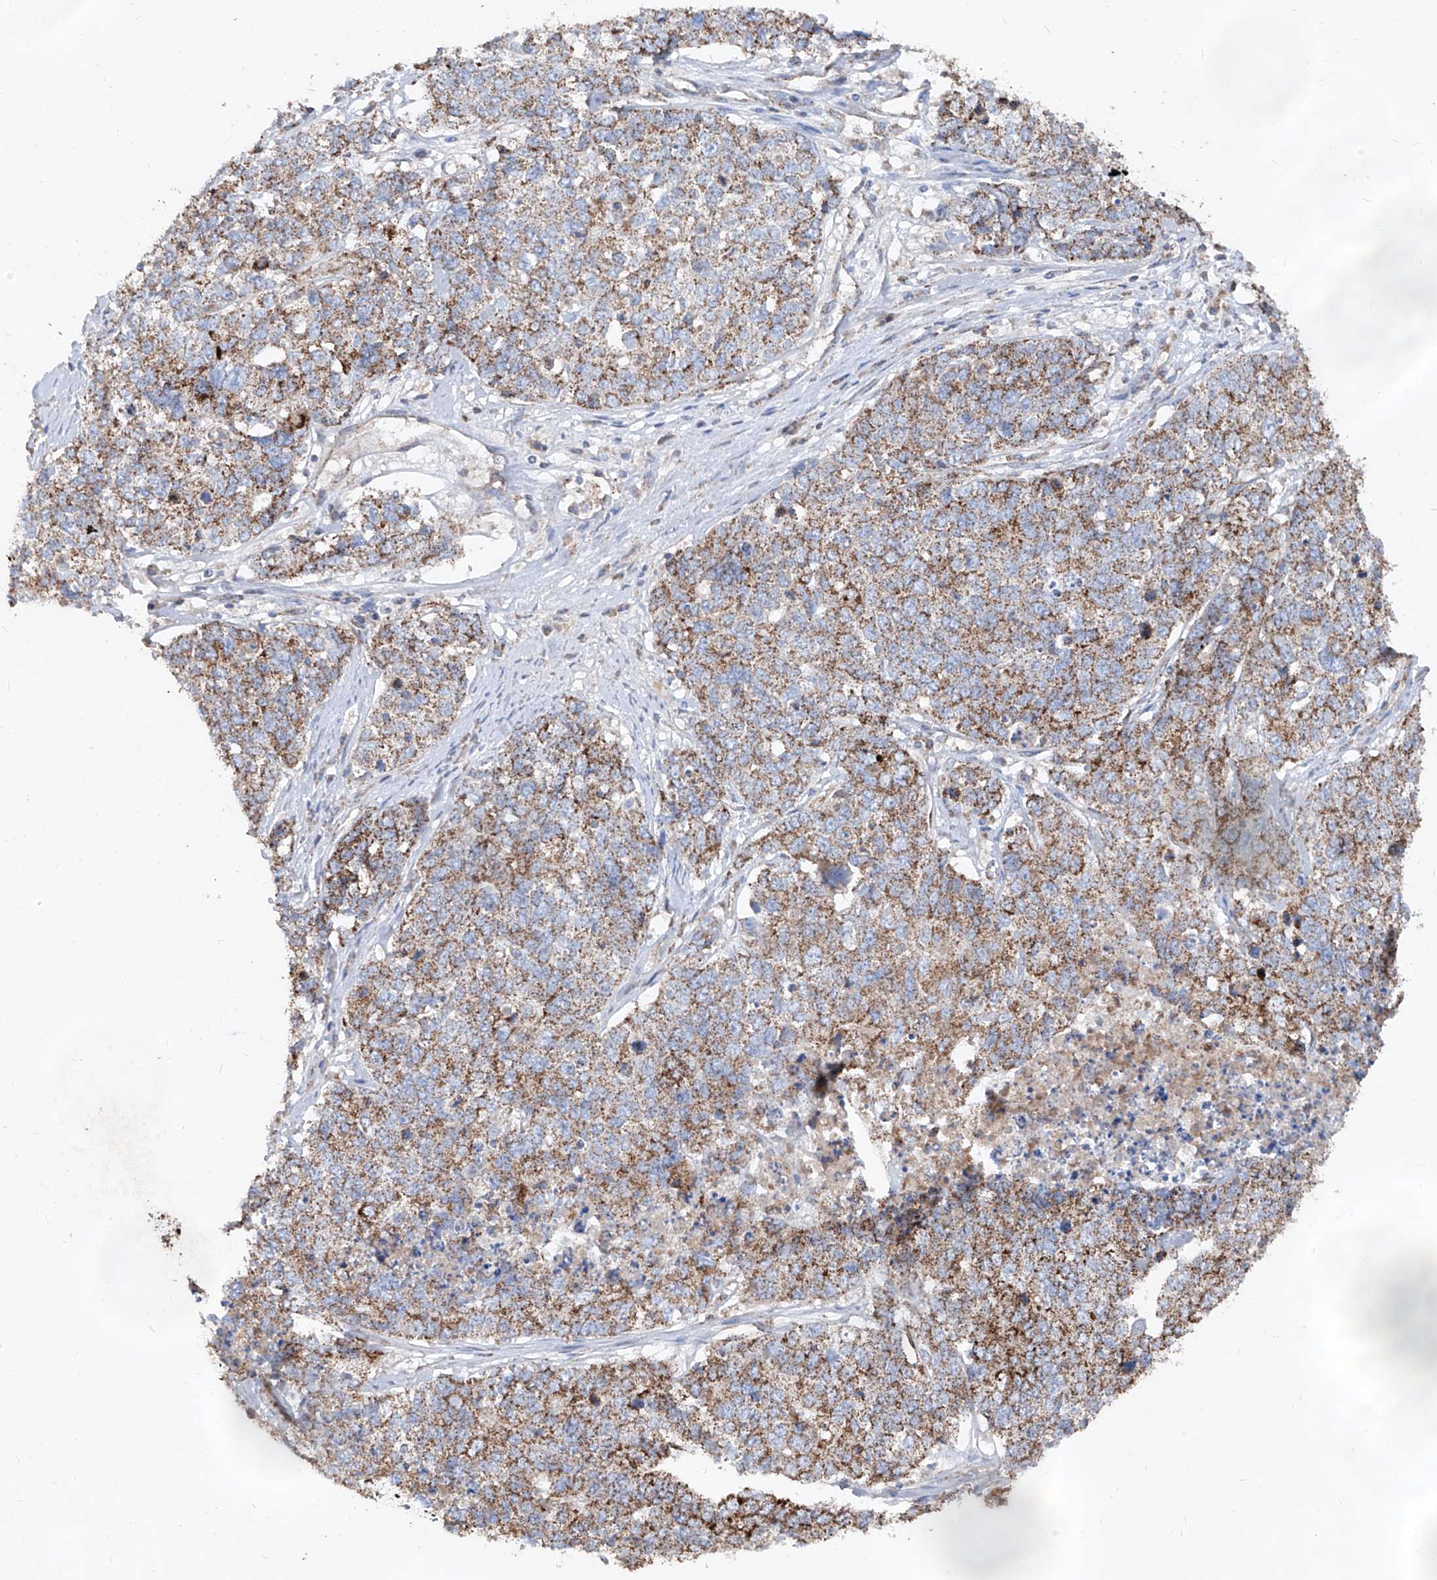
{"staining": {"intensity": "moderate", "quantity": ">75%", "location": "cytoplasmic/membranous"}, "tissue": "cervical cancer", "cell_type": "Tumor cells", "image_type": "cancer", "snomed": [{"axis": "morphology", "description": "Squamous cell carcinoma, NOS"}, {"axis": "topography", "description": "Cervix"}], "caption": "Moderate cytoplasmic/membranous positivity is appreciated in approximately >75% of tumor cells in cervical cancer (squamous cell carcinoma).", "gene": "ABCD3", "patient": {"sex": "female", "age": 63}}